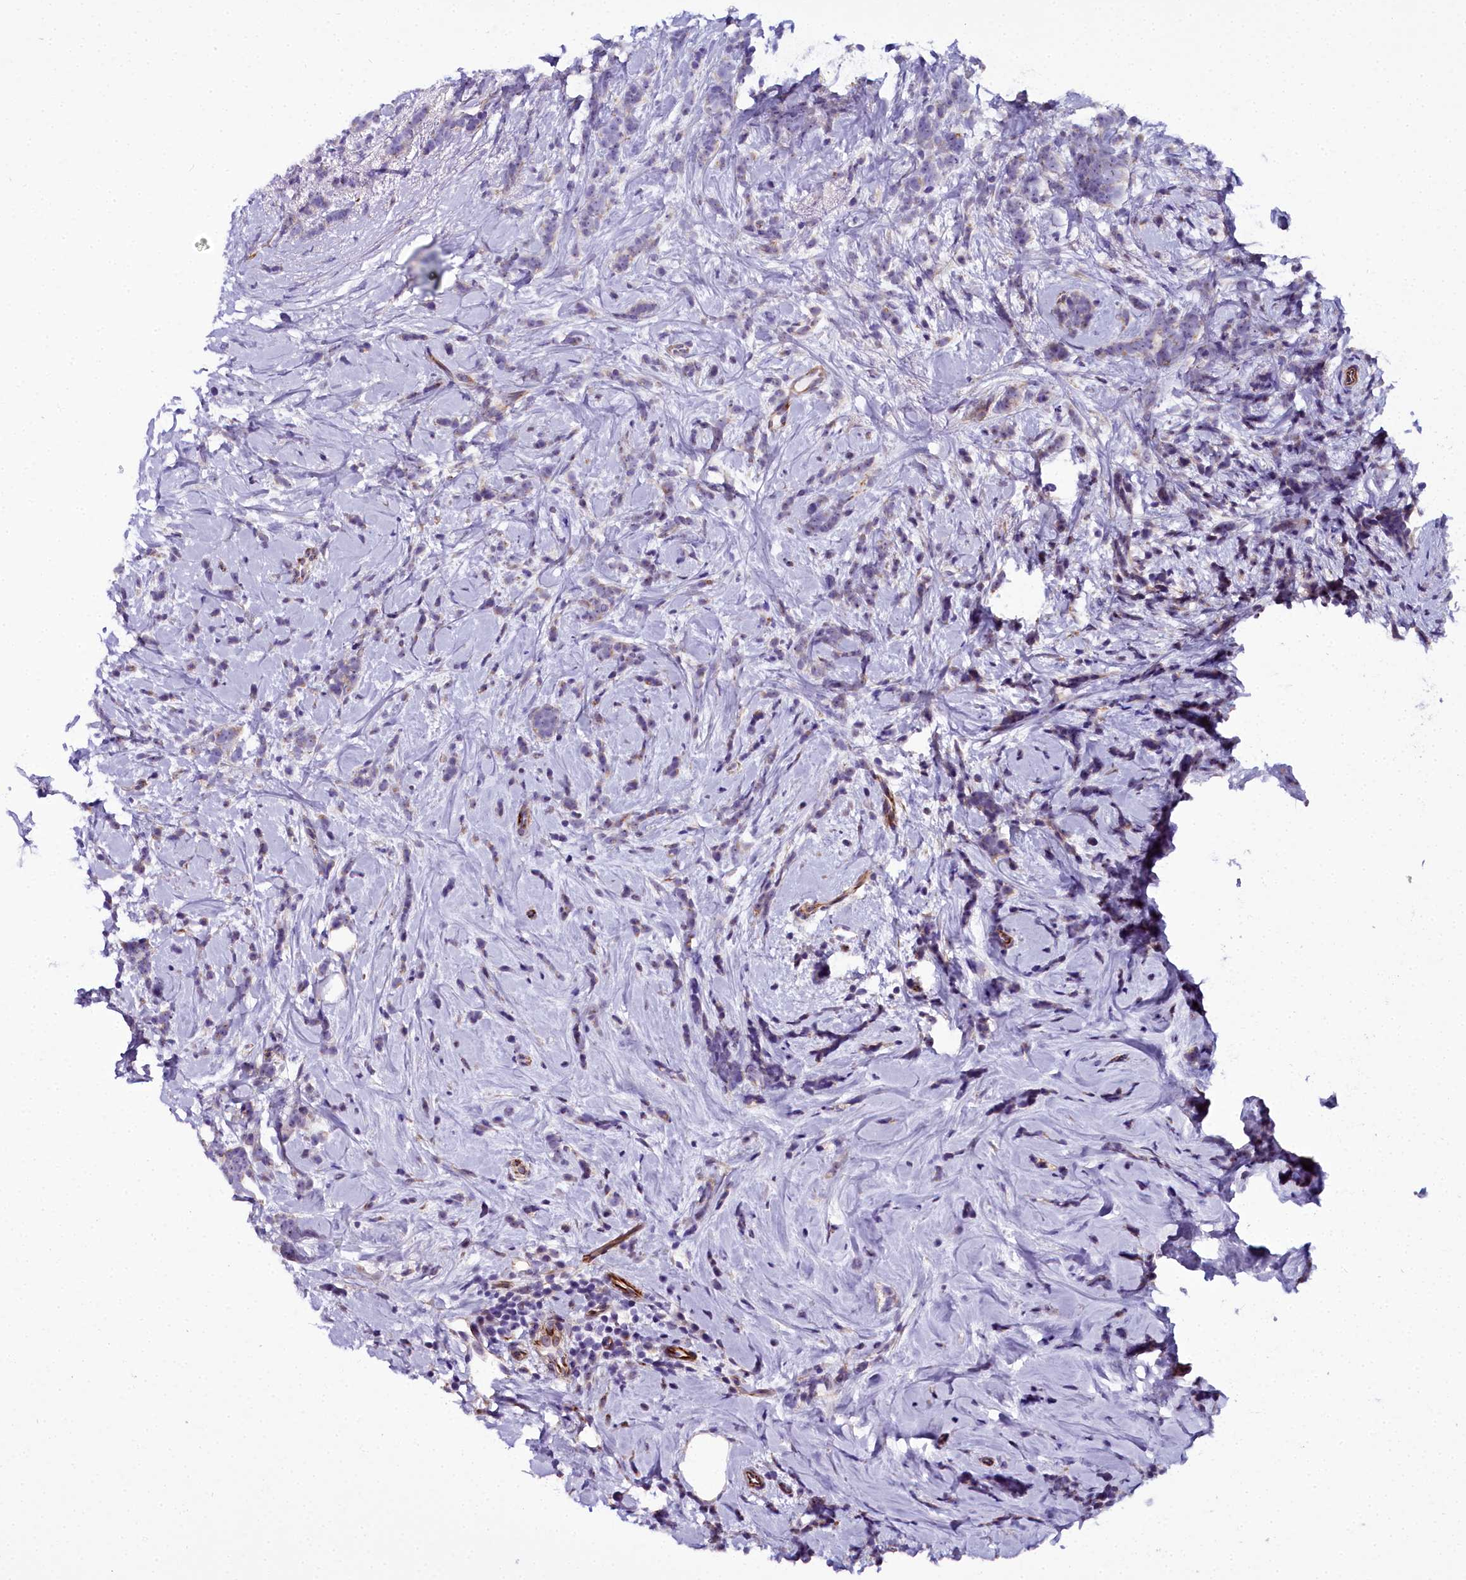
{"staining": {"intensity": "negative", "quantity": "none", "location": "none"}, "tissue": "breast cancer", "cell_type": "Tumor cells", "image_type": "cancer", "snomed": [{"axis": "morphology", "description": "Lobular carcinoma"}, {"axis": "topography", "description": "Breast"}], "caption": "Immunohistochemistry (IHC) histopathology image of human lobular carcinoma (breast) stained for a protein (brown), which exhibits no positivity in tumor cells.", "gene": "TIMM22", "patient": {"sex": "female", "age": 58}}